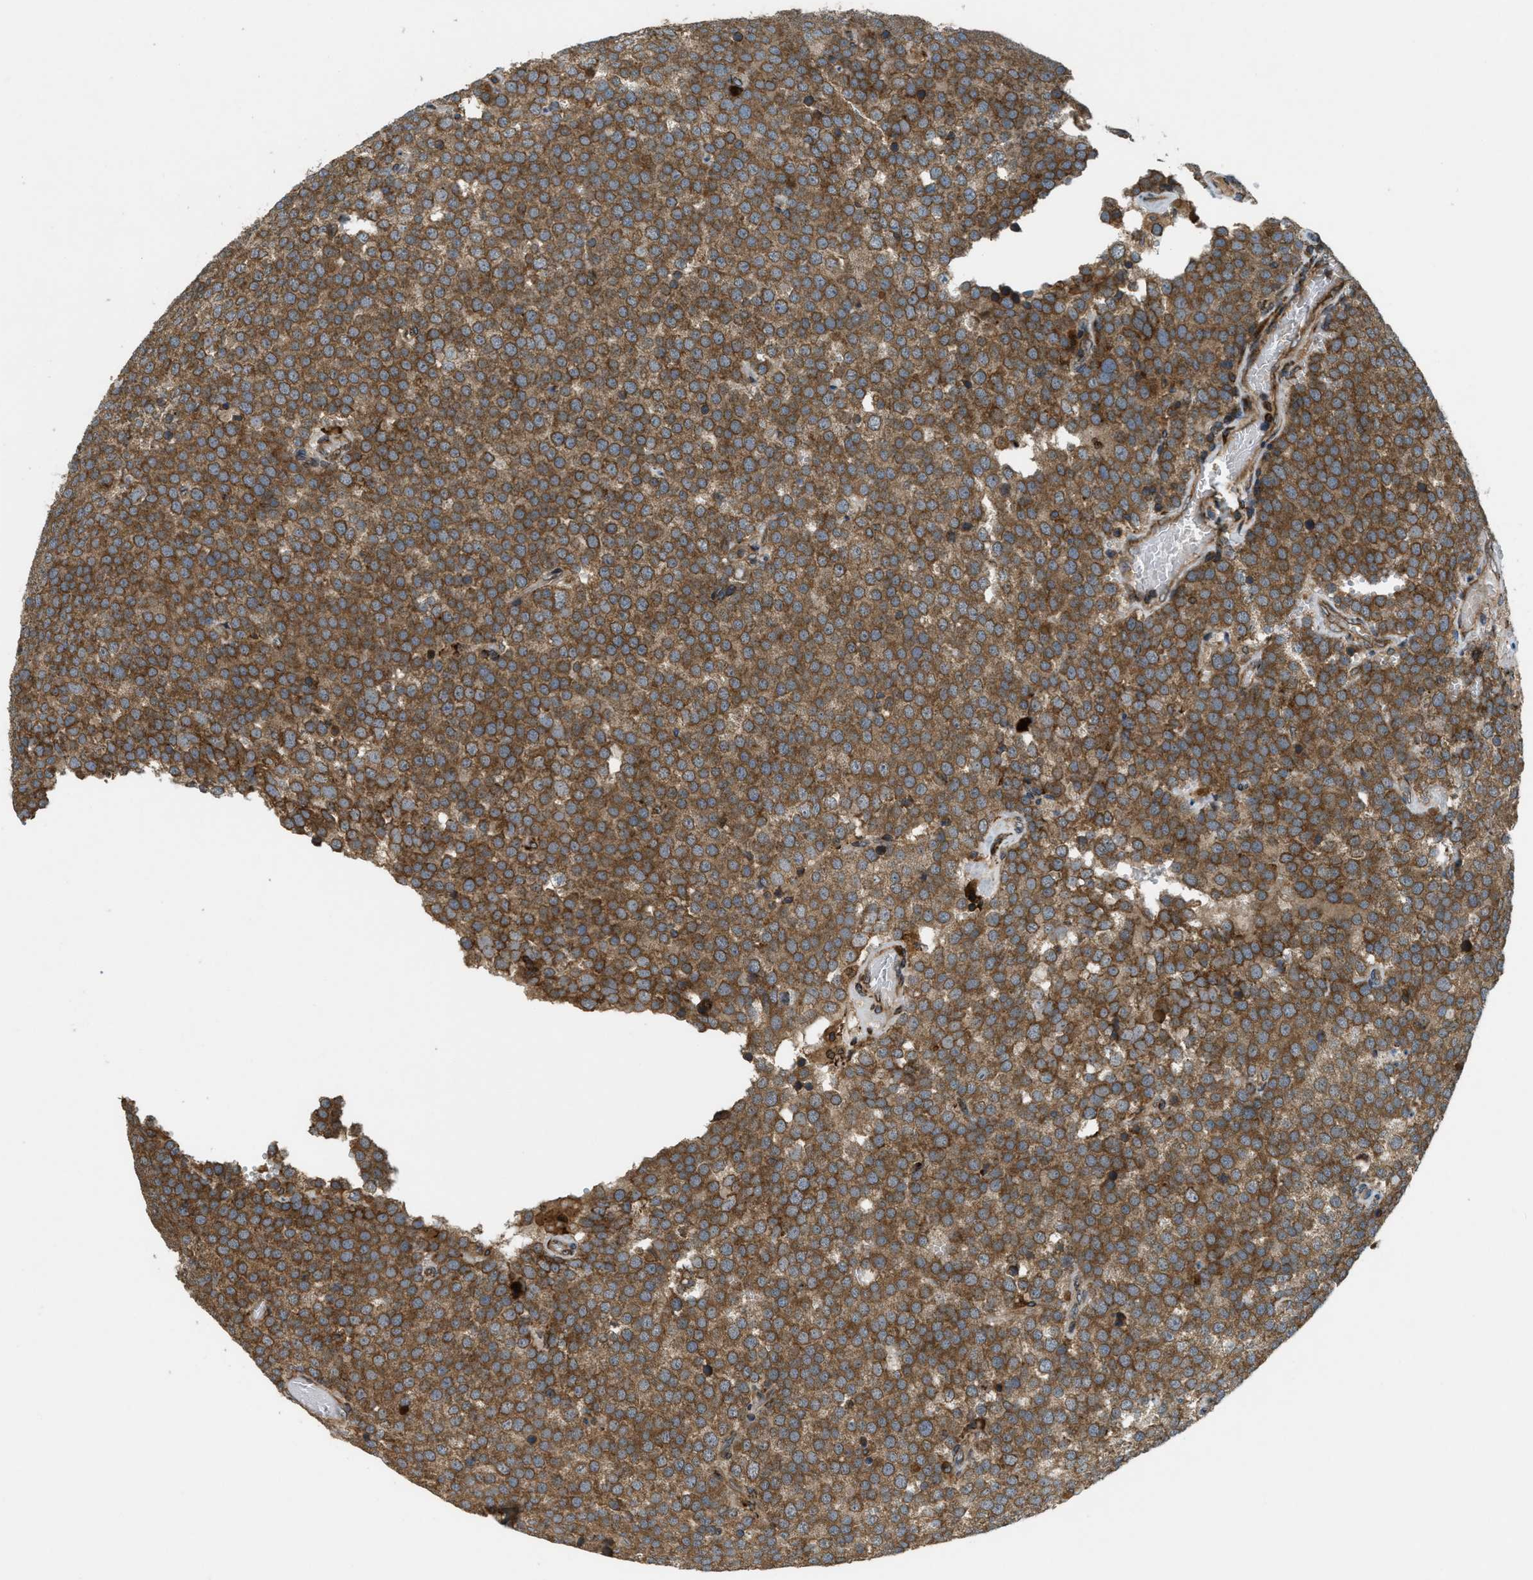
{"staining": {"intensity": "moderate", "quantity": ">75%", "location": "cytoplasmic/membranous"}, "tissue": "testis cancer", "cell_type": "Tumor cells", "image_type": "cancer", "snomed": [{"axis": "morphology", "description": "Normal tissue, NOS"}, {"axis": "morphology", "description": "Seminoma, NOS"}, {"axis": "topography", "description": "Testis"}], "caption": "Brown immunohistochemical staining in testis cancer demonstrates moderate cytoplasmic/membranous expression in about >75% of tumor cells. The protein of interest is stained brown, and the nuclei are stained in blue (DAB IHC with brightfield microscopy, high magnification).", "gene": "PCDH18", "patient": {"sex": "male", "age": 71}}